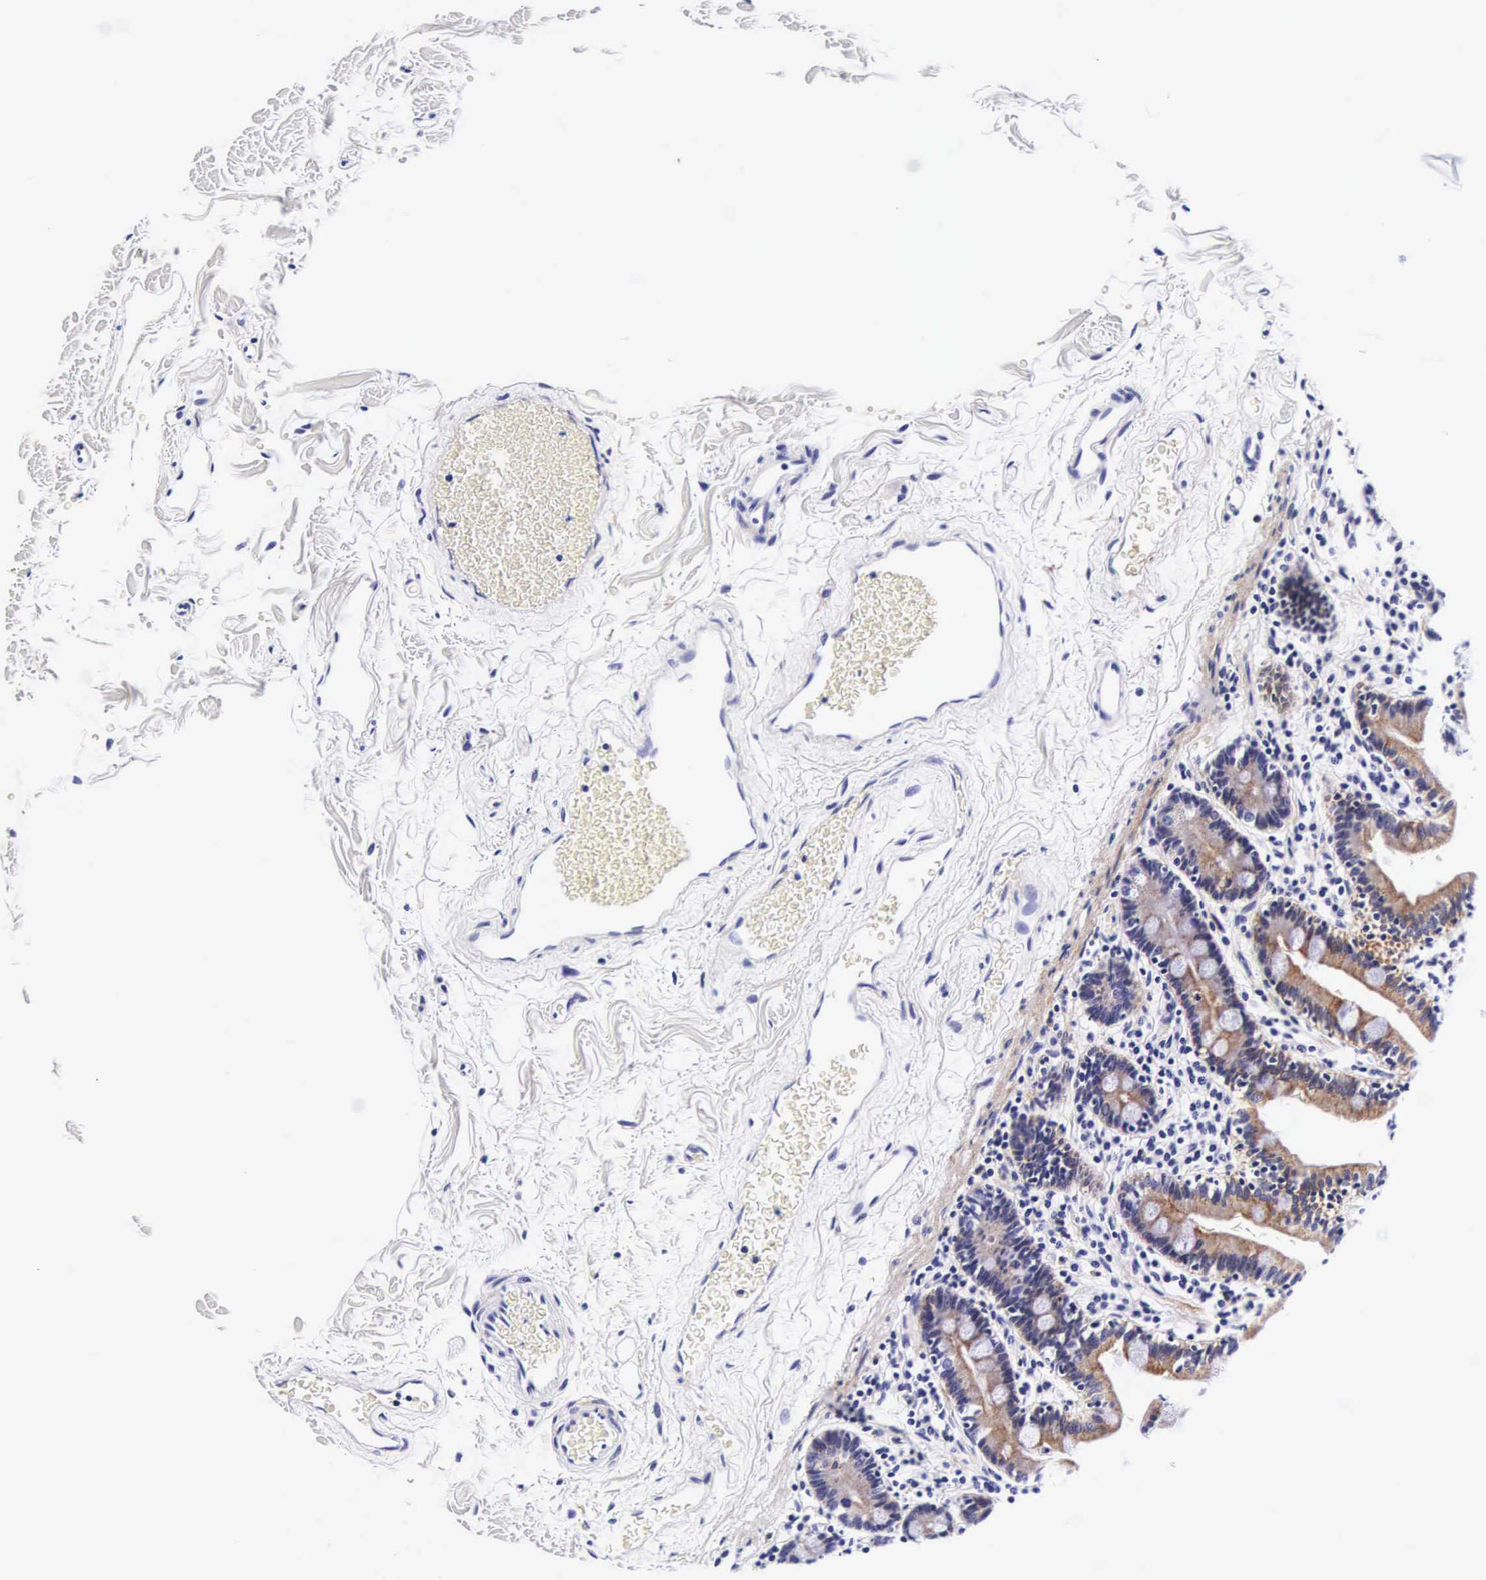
{"staining": {"intensity": "weak", "quantity": "25%-75%", "location": "cytoplasmic/membranous"}, "tissue": "duodenum", "cell_type": "Glandular cells", "image_type": "normal", "snomed": [{"axis": "morphology", "description": "Normal tissue, NOS"}, {"axis": "topography", "description": "Duodenum"}], "caption": "Unremarkable duodenum displays weak cytoplasmic/membranous staining in about 25%-75% of glandular cells, visualized by immunohistochemistry. (DAB IHC, brown staining for protein, blue staining for nuclei).", "gene": "UPRT", "patient": {"sex": "male", "age": 70}}